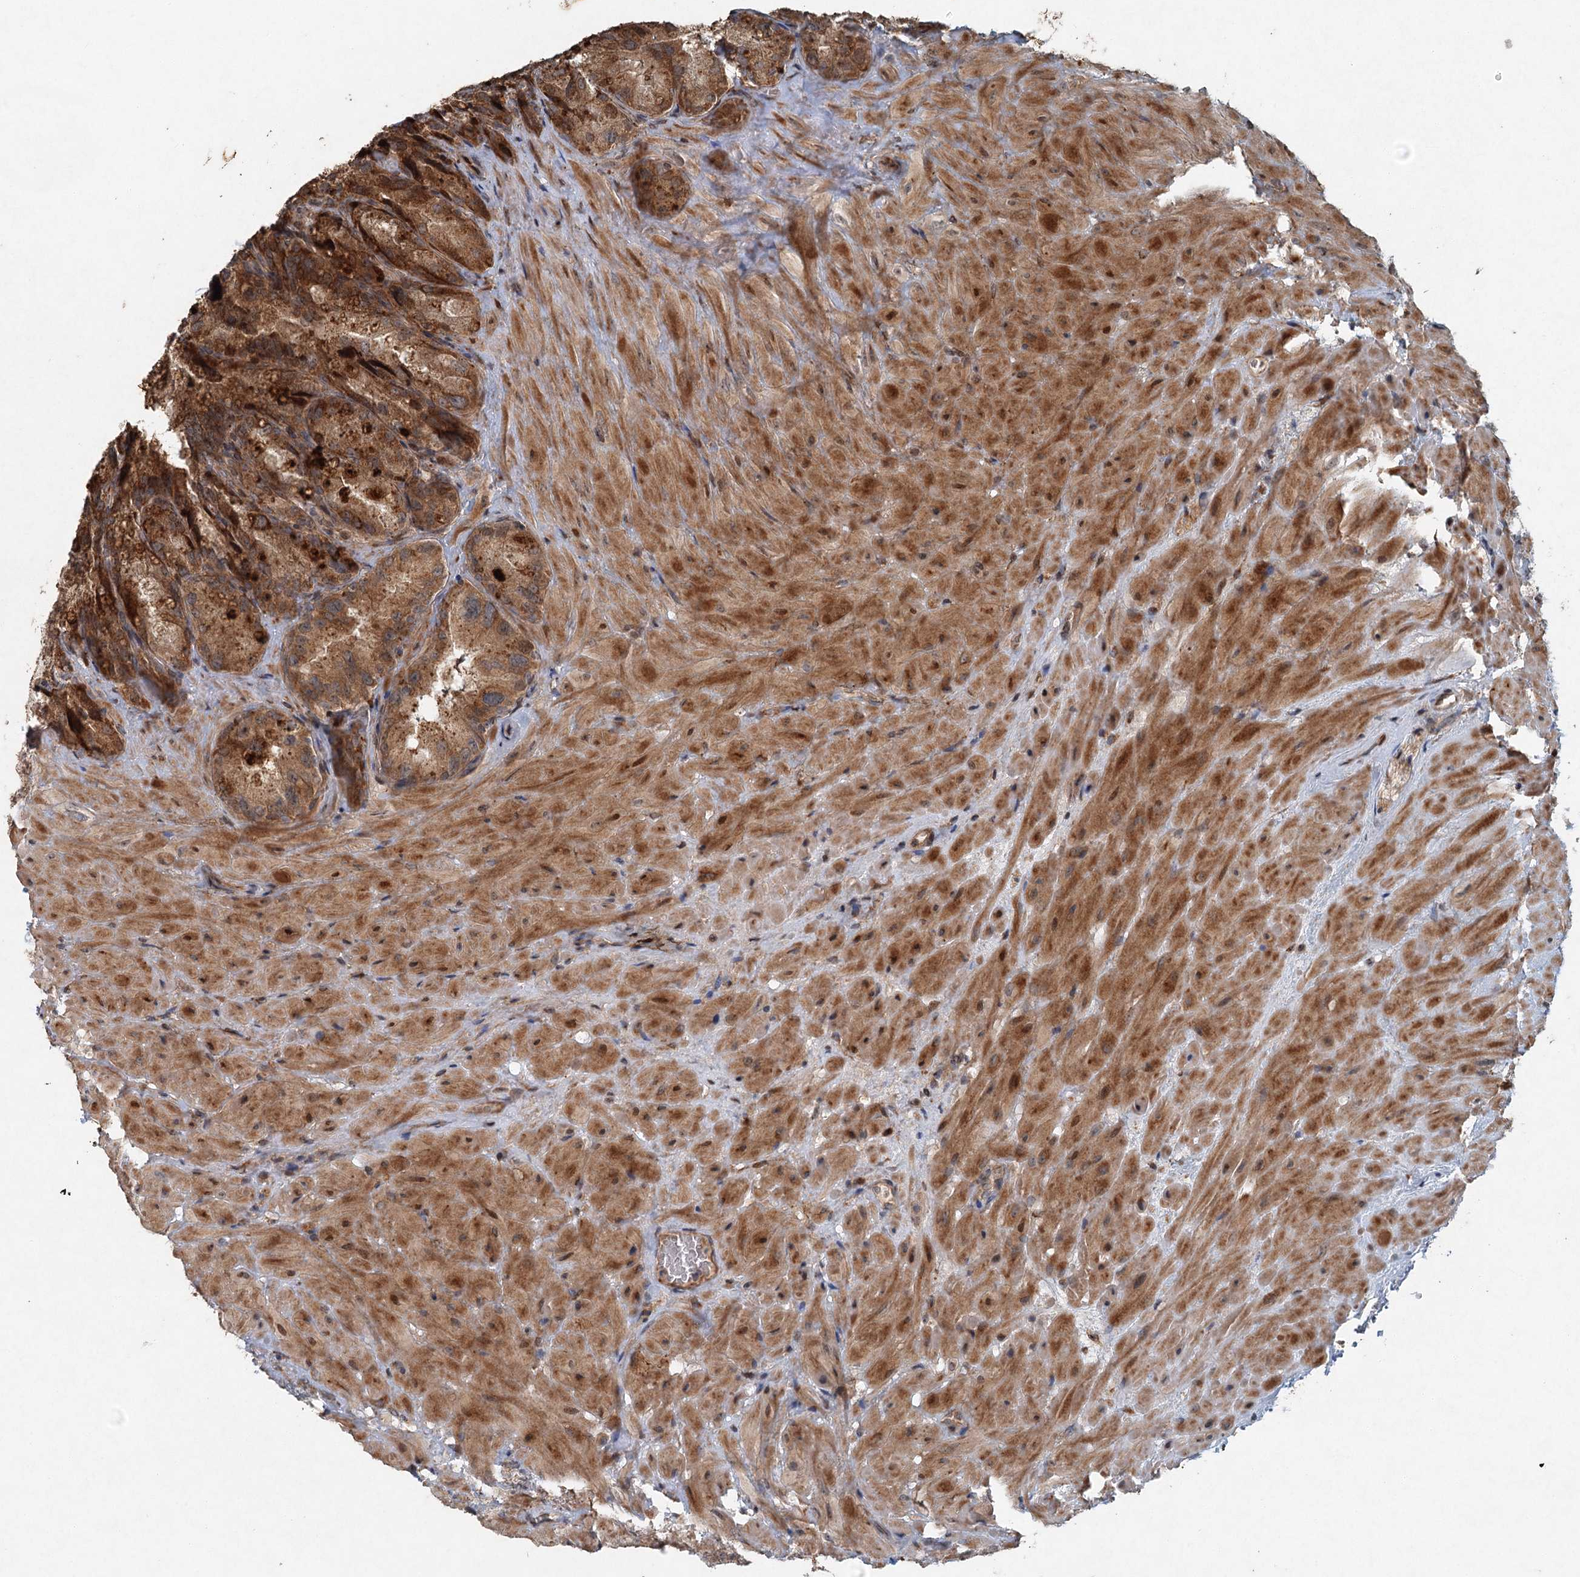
{"staining": {"intensity": "strong", "quantity": ">75%", "location": "cytoplasmic/membranous"}, "tissue": "seminal vesicle", "cell_type": "Glandular cells", "image_type": "normal", "snomed": [{"axis": "morphology", "description": "Normal tissue, NOS"}, {"axis": "topography", "description": "Seminal veicle"}], "caption": "Protein analysis of benign seminal vesicle demonstrates strong cytoplasmic/membranous positivity in about >75% of glandular cells. (Stains: DAB (3,3'-diaminobenzidine) in brown, nuclei in blue, Microscopy: brightfield microscopy at high magnification).", "gene": "SRPX2", "patient": {"sex": "male", "age": 62}}